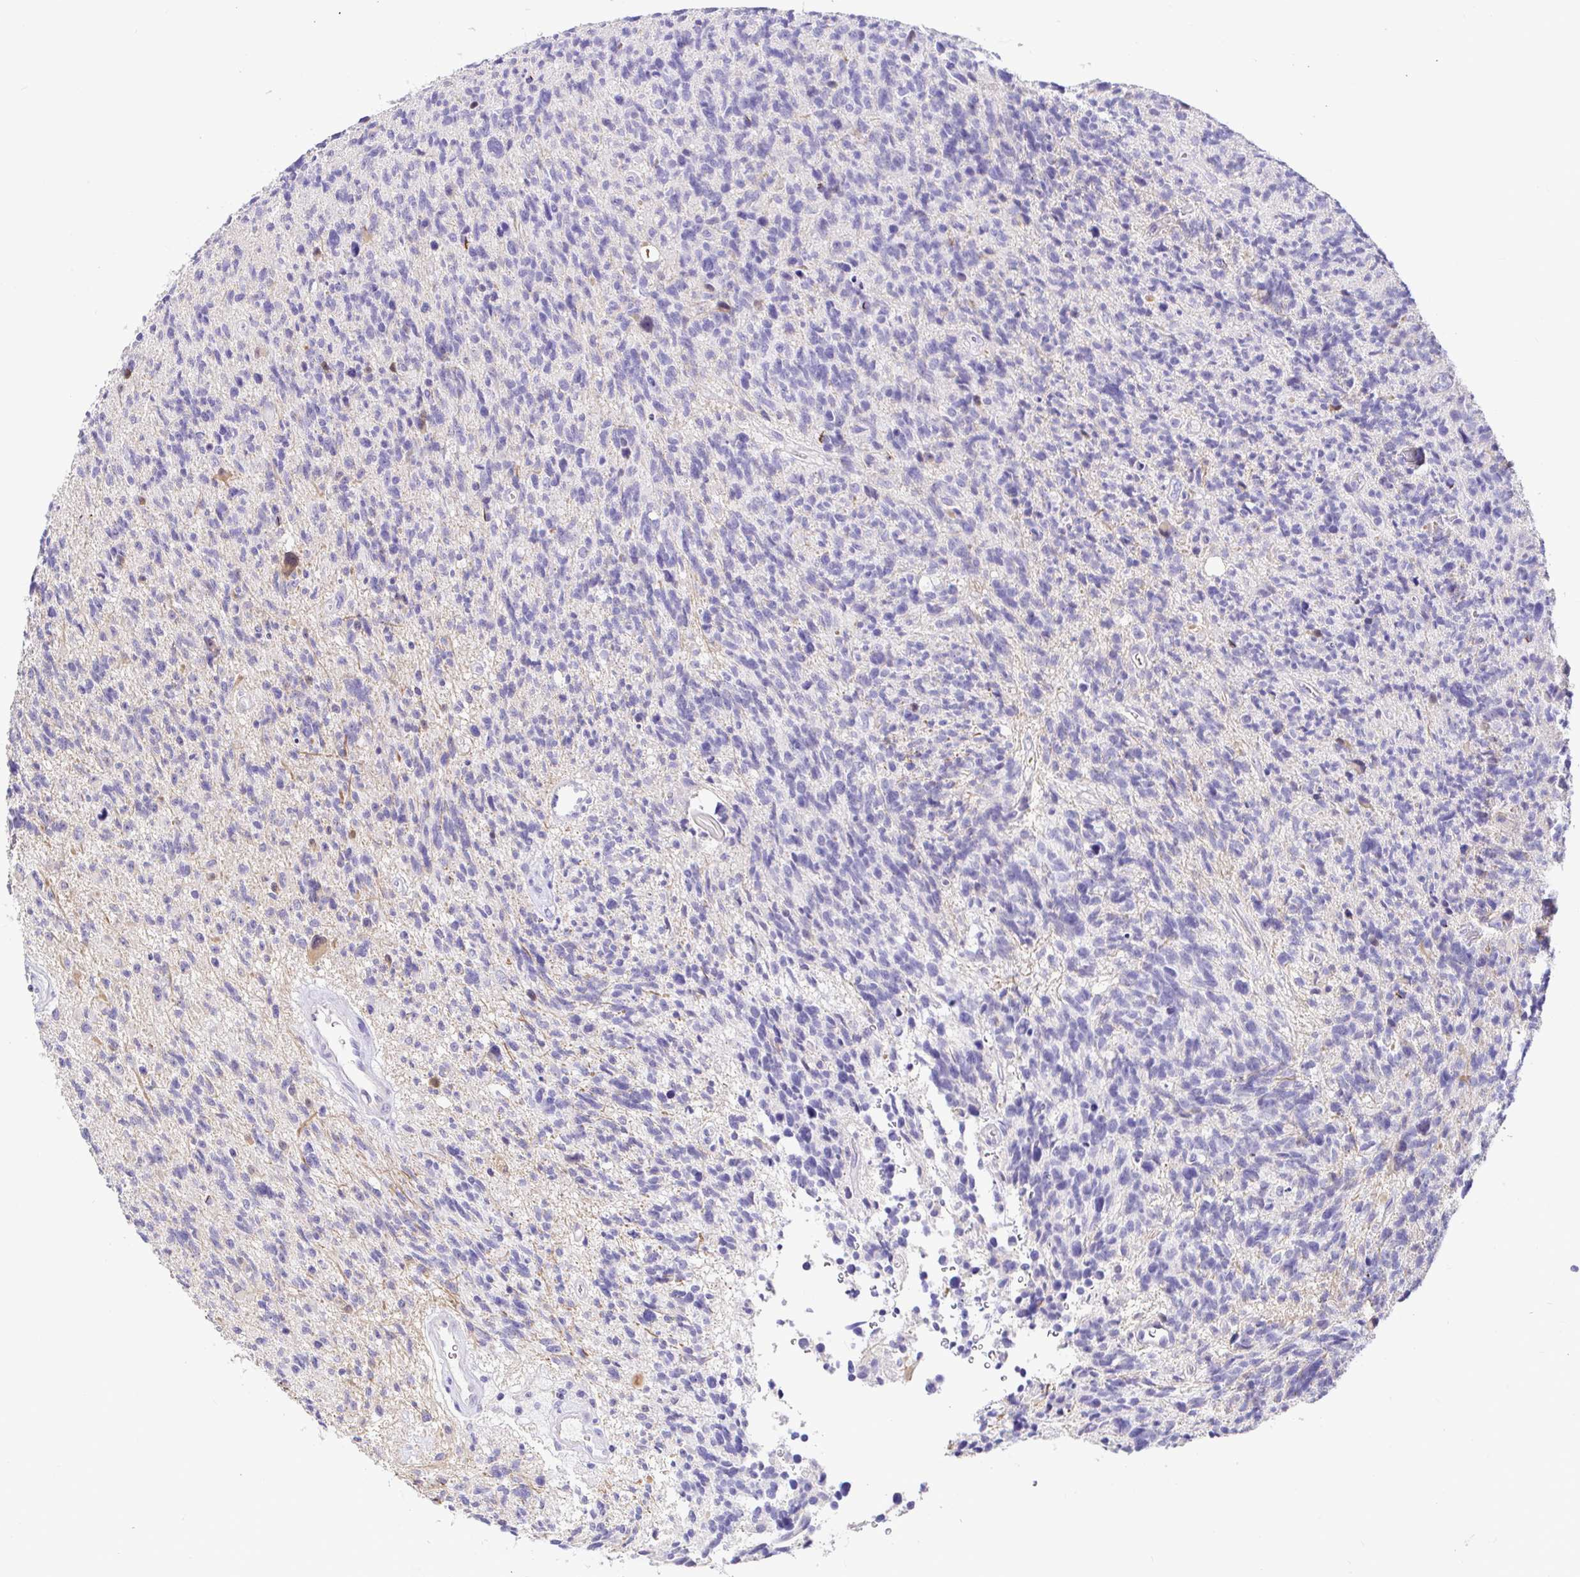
{"staining": {"intensity": "negative", "quantity": "none", "location": "none"}, "tissue": "glioma", "cell_type": "Tumor cells", "image_type": "cancer", "snomed": [{"axis": "morphology", "description": "Glioma, malignant, High grade"}, {"axis": "topography", "description": "Brain"}], "caption": "Tumor cells show no significant protein staining in glioma. (DAB IHC visualized using brightfield microscopy, high magnification).", "gene": "CDO1", "patient": {"sex": "male", "age": 29}}